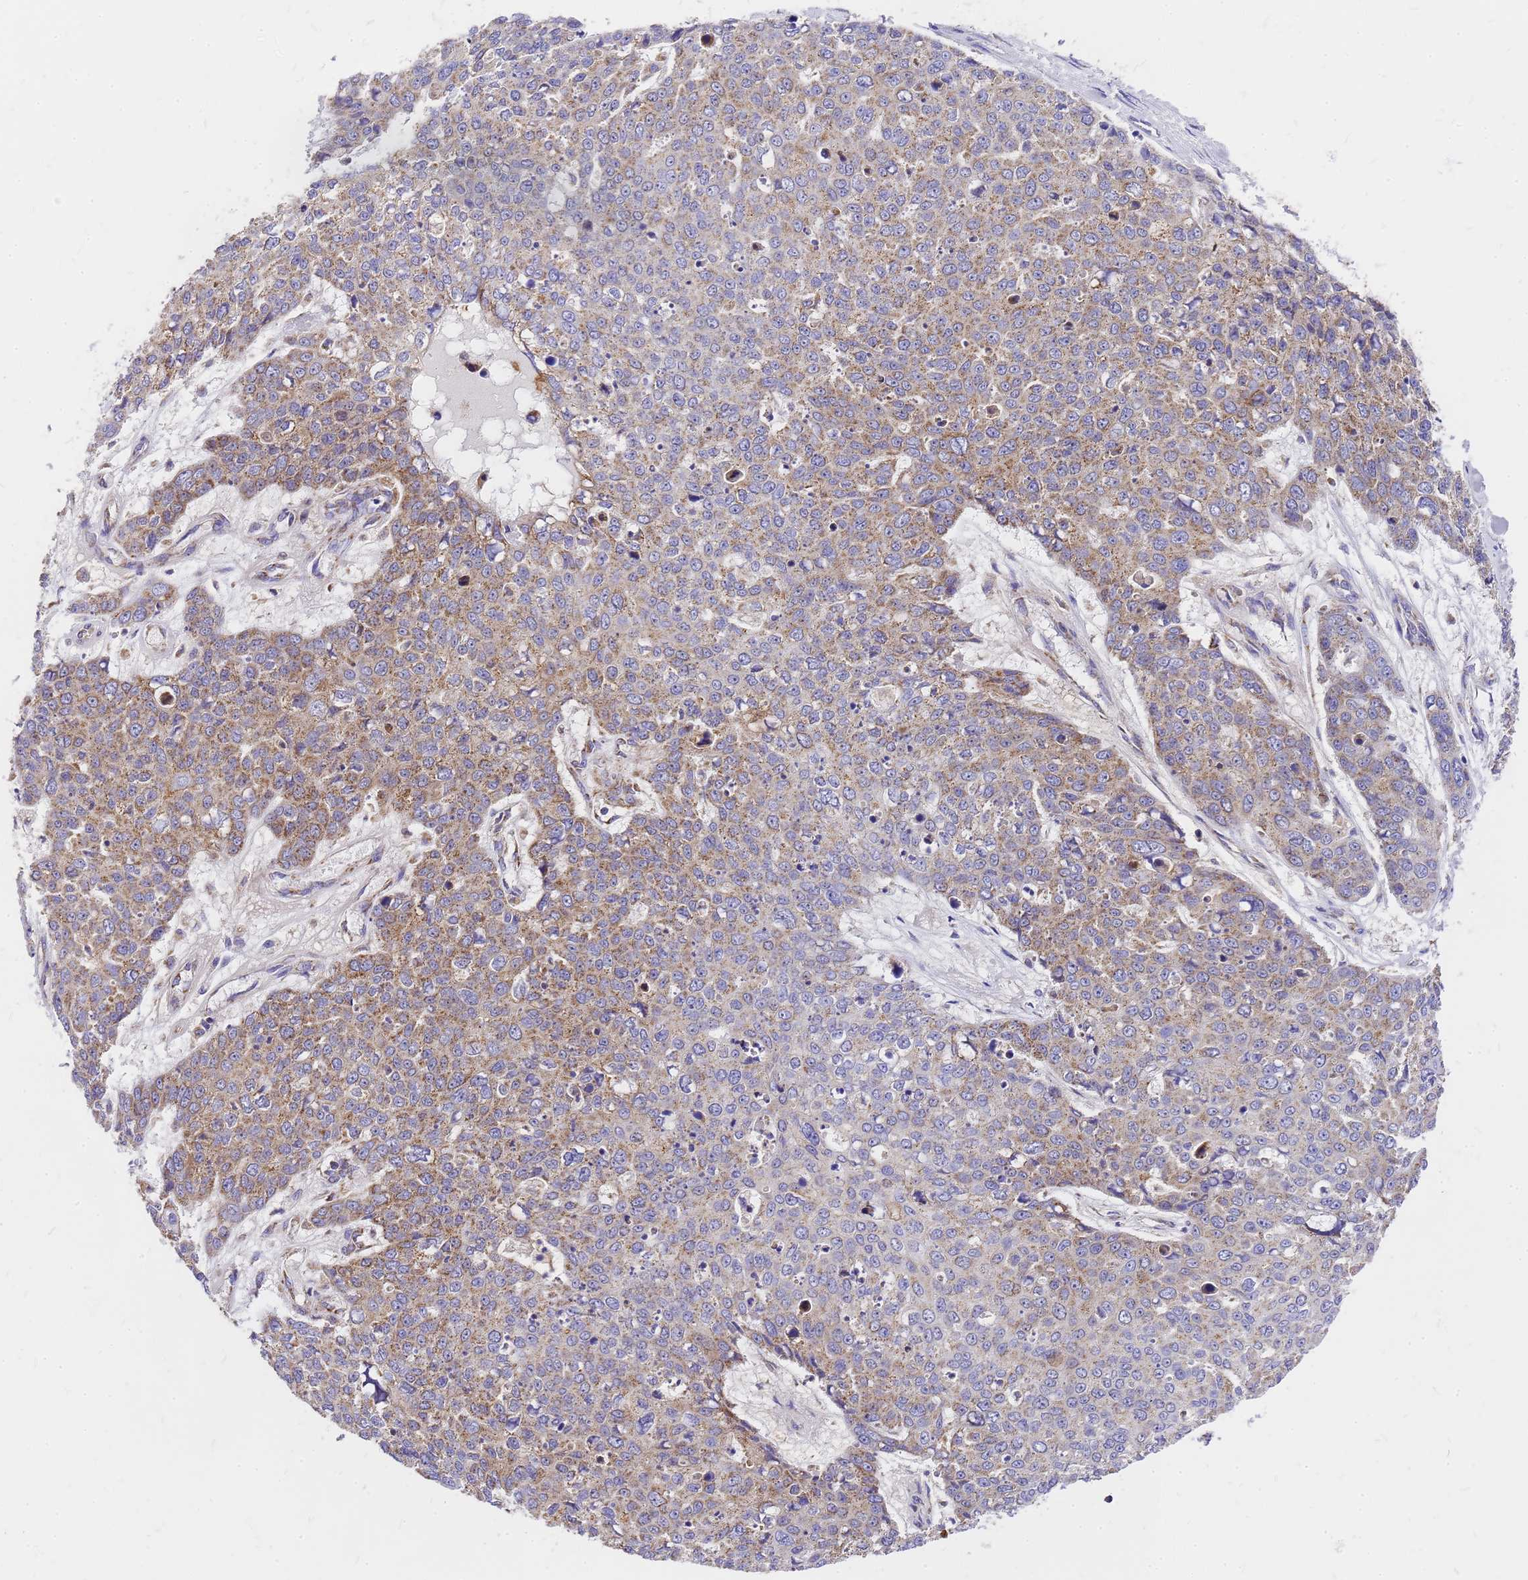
{"staining": {"intensity": "moderate", "quantity": "25%-75%", "location": "cytoplasmic/membranous"}, "tissue": "skin cancer", "cell_type": "Tumor cells", "image_type": "cancer", "snomed": [{"axis": "morphology", "description": "Squamous cell carcinoma, NOS"}, {"axis": "topography", "description": "Skin"}], "caption": "Tumor cells reveal moderate cytoplasmic/membranous positivity in about 25%-75% of cells in skin cancer.", "gene": "MRPS26", "patient": {"sex": "male", "age": 71}}